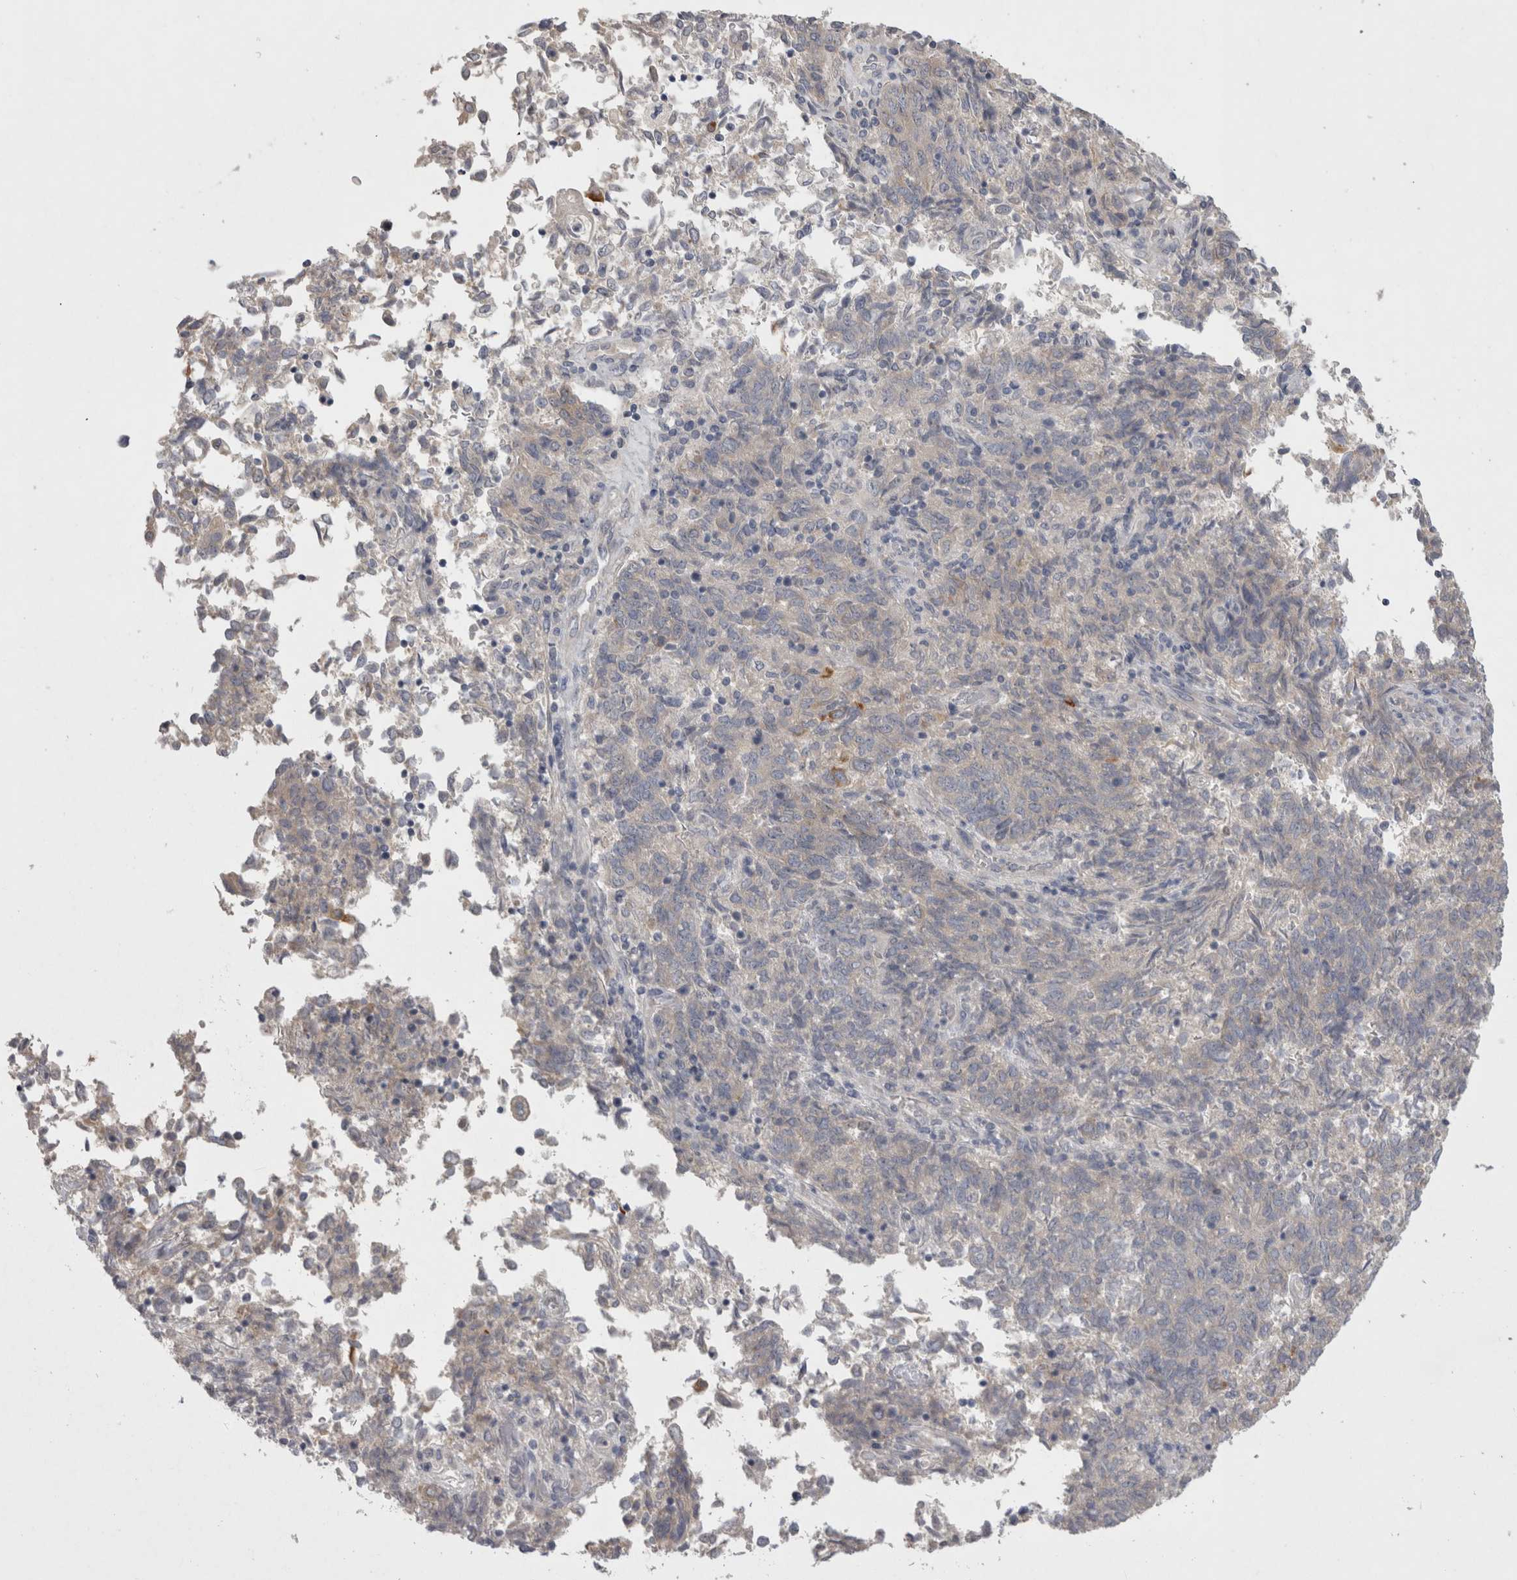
{"staining": {"intensity": "negative", "quantity": "none", "location": "none"}, "tissue": "endometrial cancer", "cell_type": "Tumor cells", "image_type": "cancer", "snomed": [{"axis": "morphology", "description": "Adenocarcinoma, NOS"}, {"axis": "topography", "description": "Endometrium"}], "caption": "Immunohistochemical staining of human endometrial adenocarcinoma displays no significant expression in tumor cells.", "gene": "LRRC40", "patient": {"sex": "female", "age": 80}}